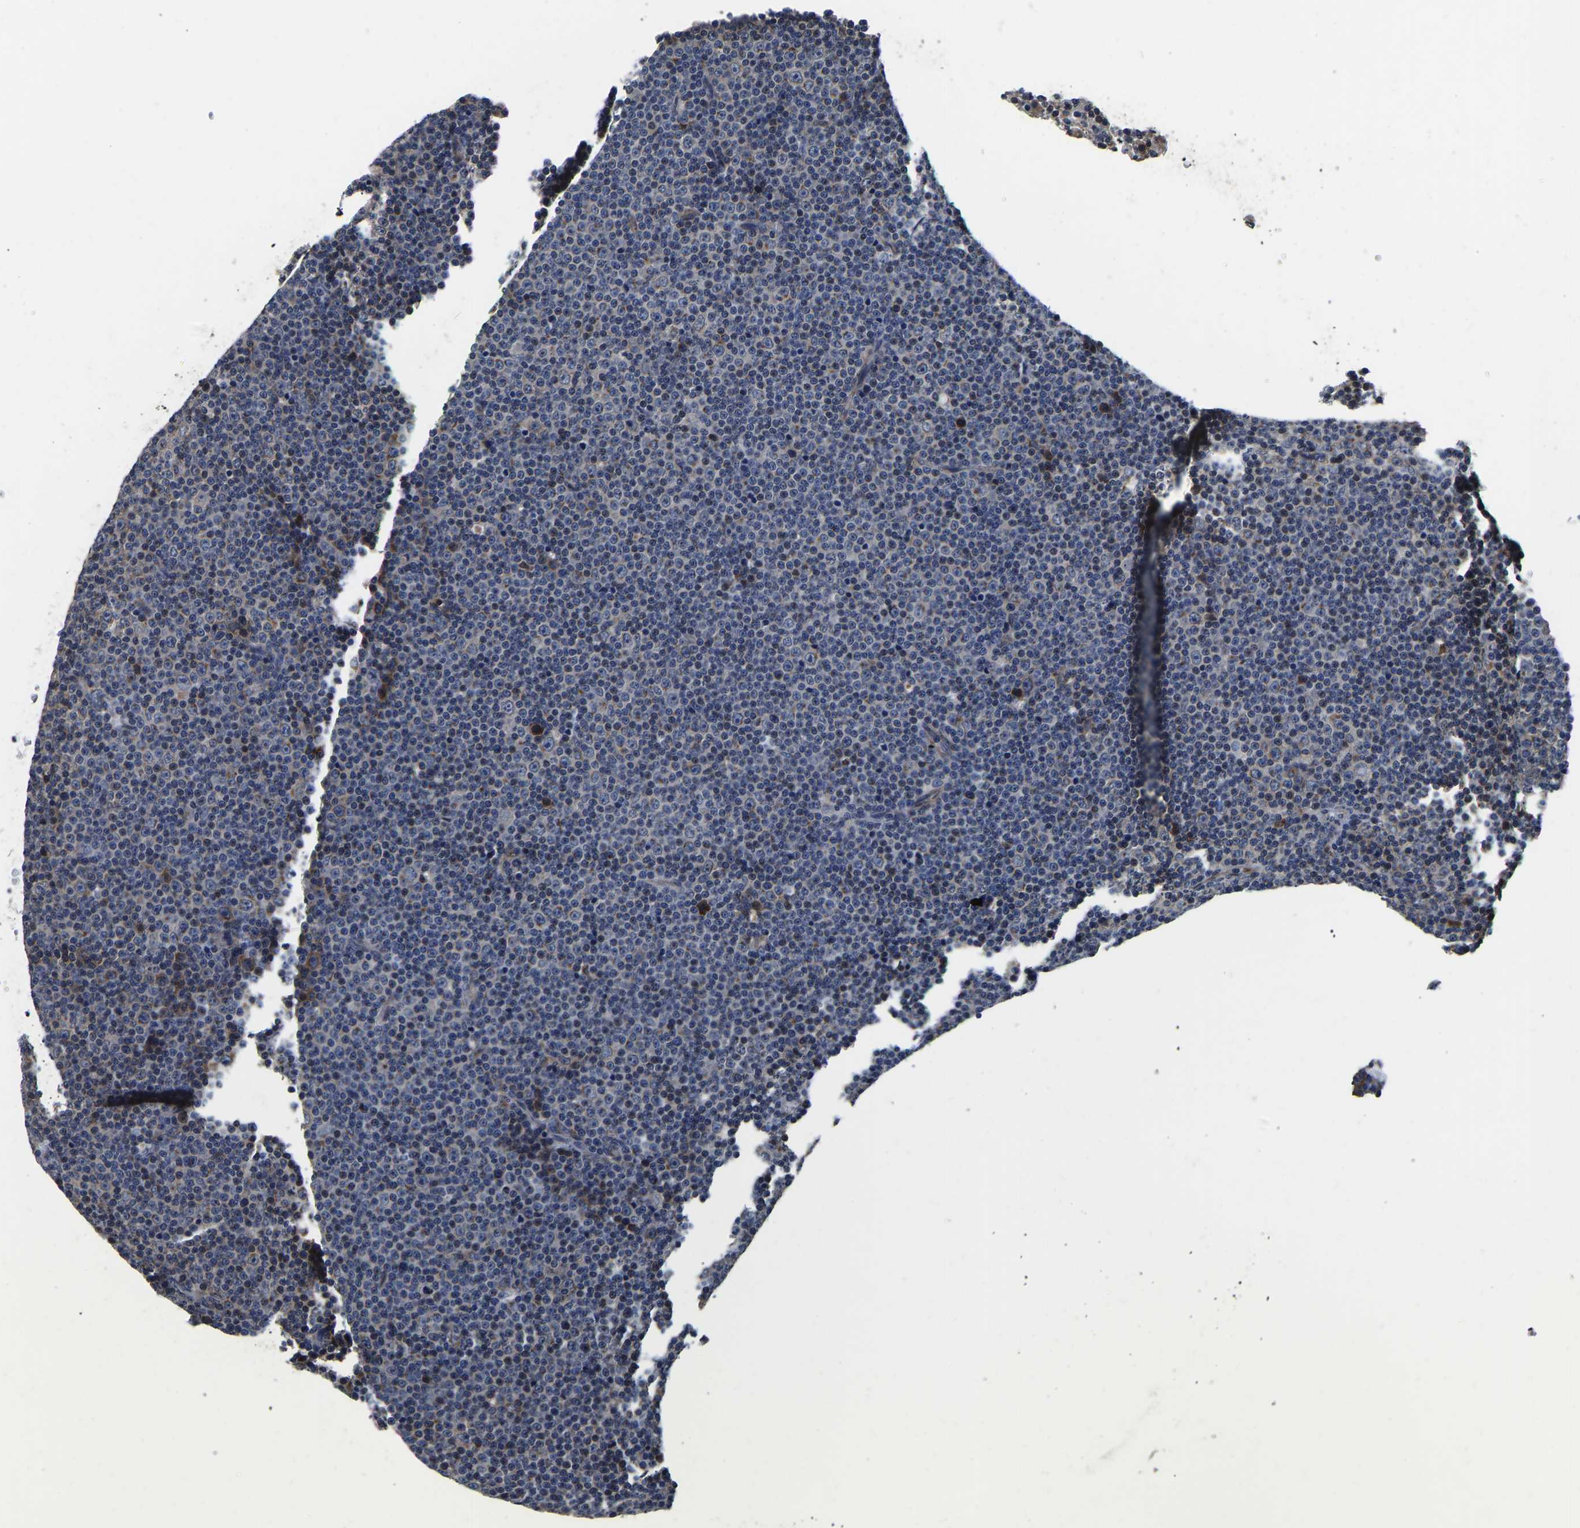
{"staining": {"intensity": "negative", "quantity": "none", "location": "none"}, "tissue": "lymphoma", "cell_type": "Tumor cells", "image_type": "cancer", "snomed": [{"axis": "morphology", "description": "Malignant lymphoma, non-Hodgkin's type, Low grade"}, {"axis": "topography", "description": "Lymph node"}], "caption": "IHC of low-grade malignant lymphoma, non-Hodgkin's type demonstrates no expression in tumor cells.", "gene": "RABAC1", "patient": {"sex": "female", "age": 67}}